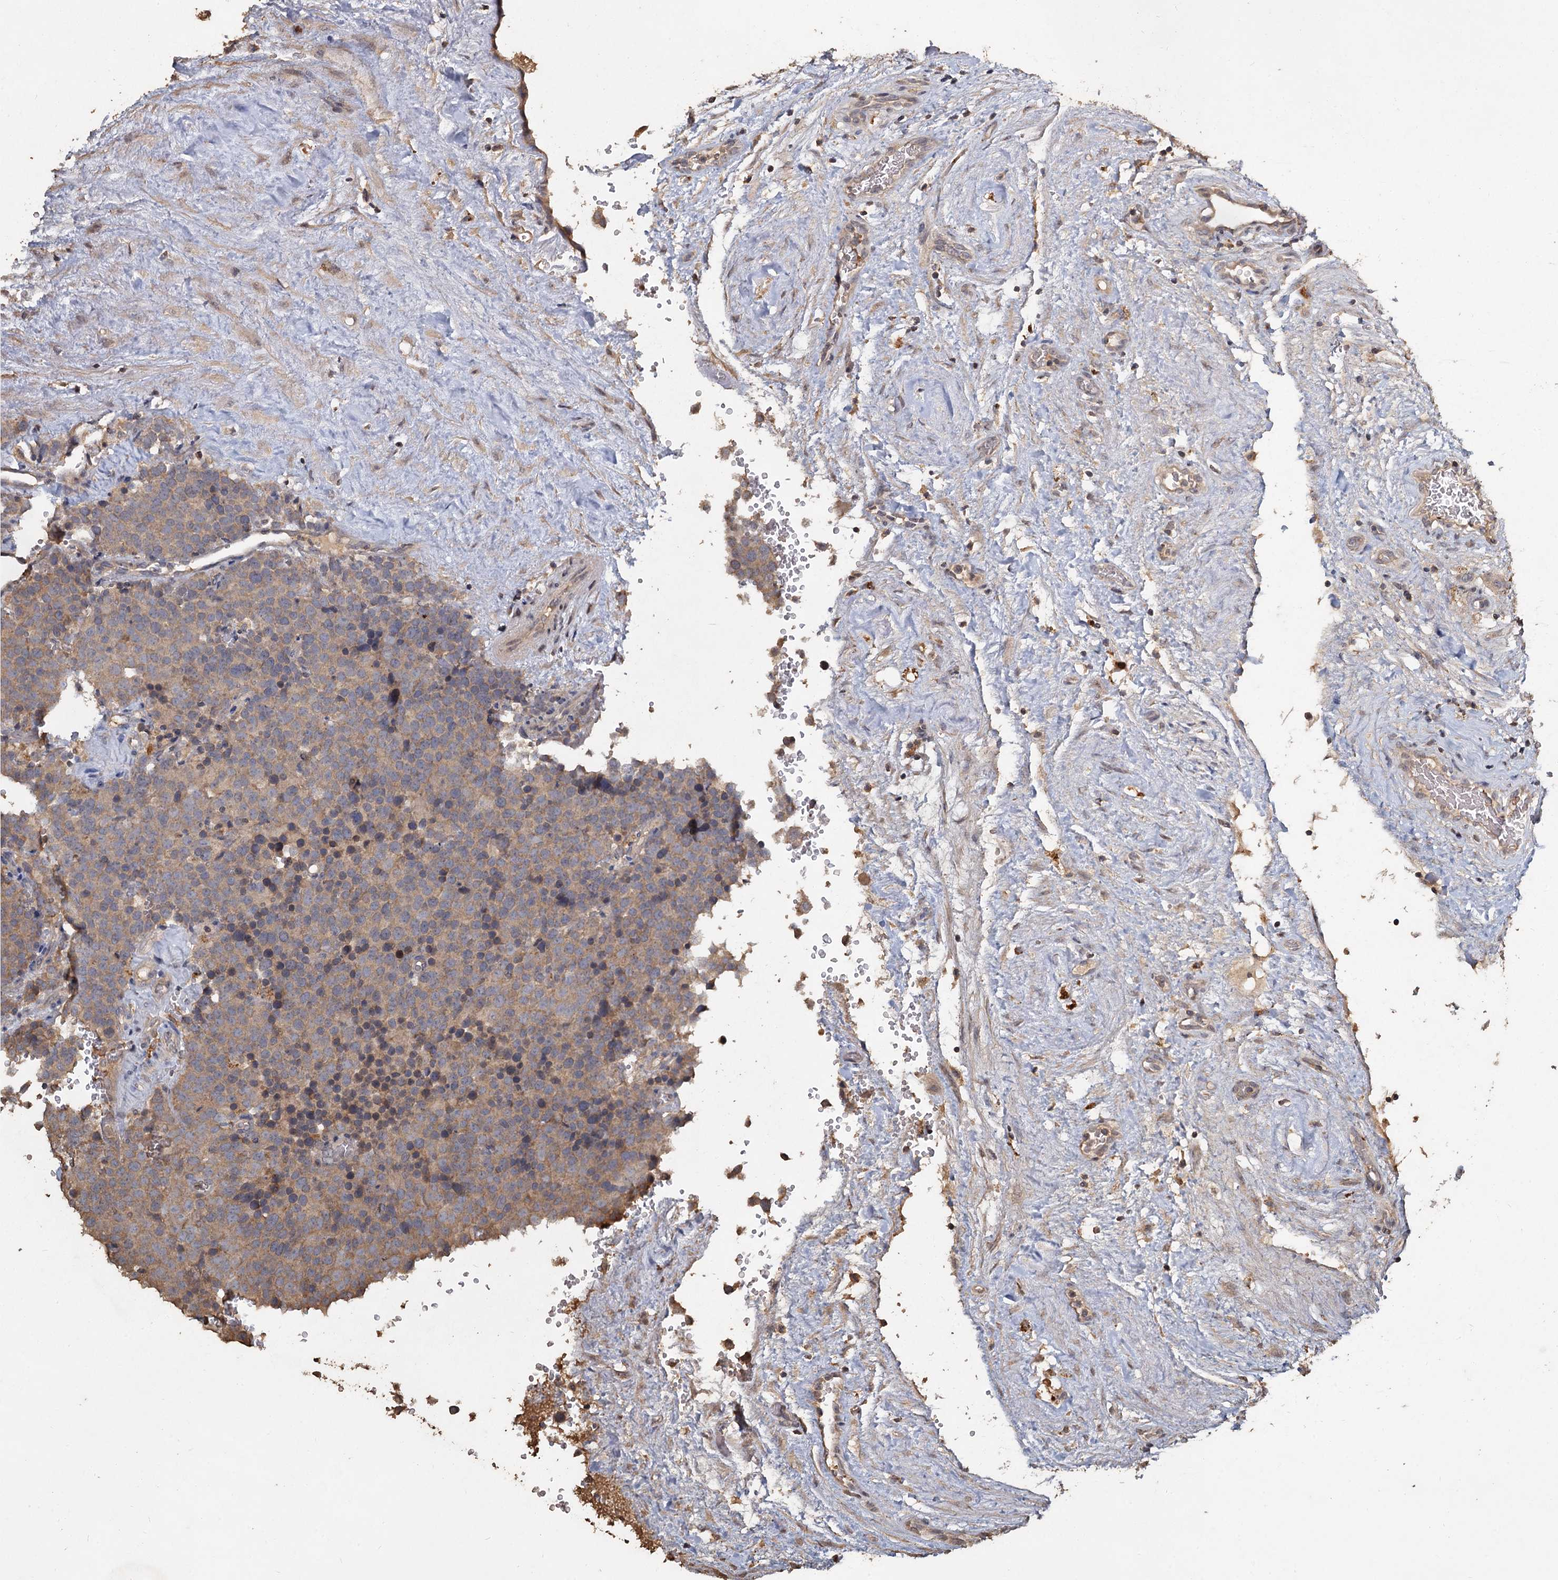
{"staining": {"intensity": "weak", "quantity": "<25%", "location": "cytoplasmic/membranous"}, "tissue": "testis cancer", "cell_type": "Tumor cells", "image_type": "cancer", "snomed": [{"axis": "morphology", "description": "Seminoma, NOS"}, {"axis": "topography", "description": "Testis"}], "caption": "DAB immunohistochemical staining of human testis seminoma displays no significant staining in tumor cells.", "gene": "CCDC61", "patient": {"sex": "male", "age": 71}}